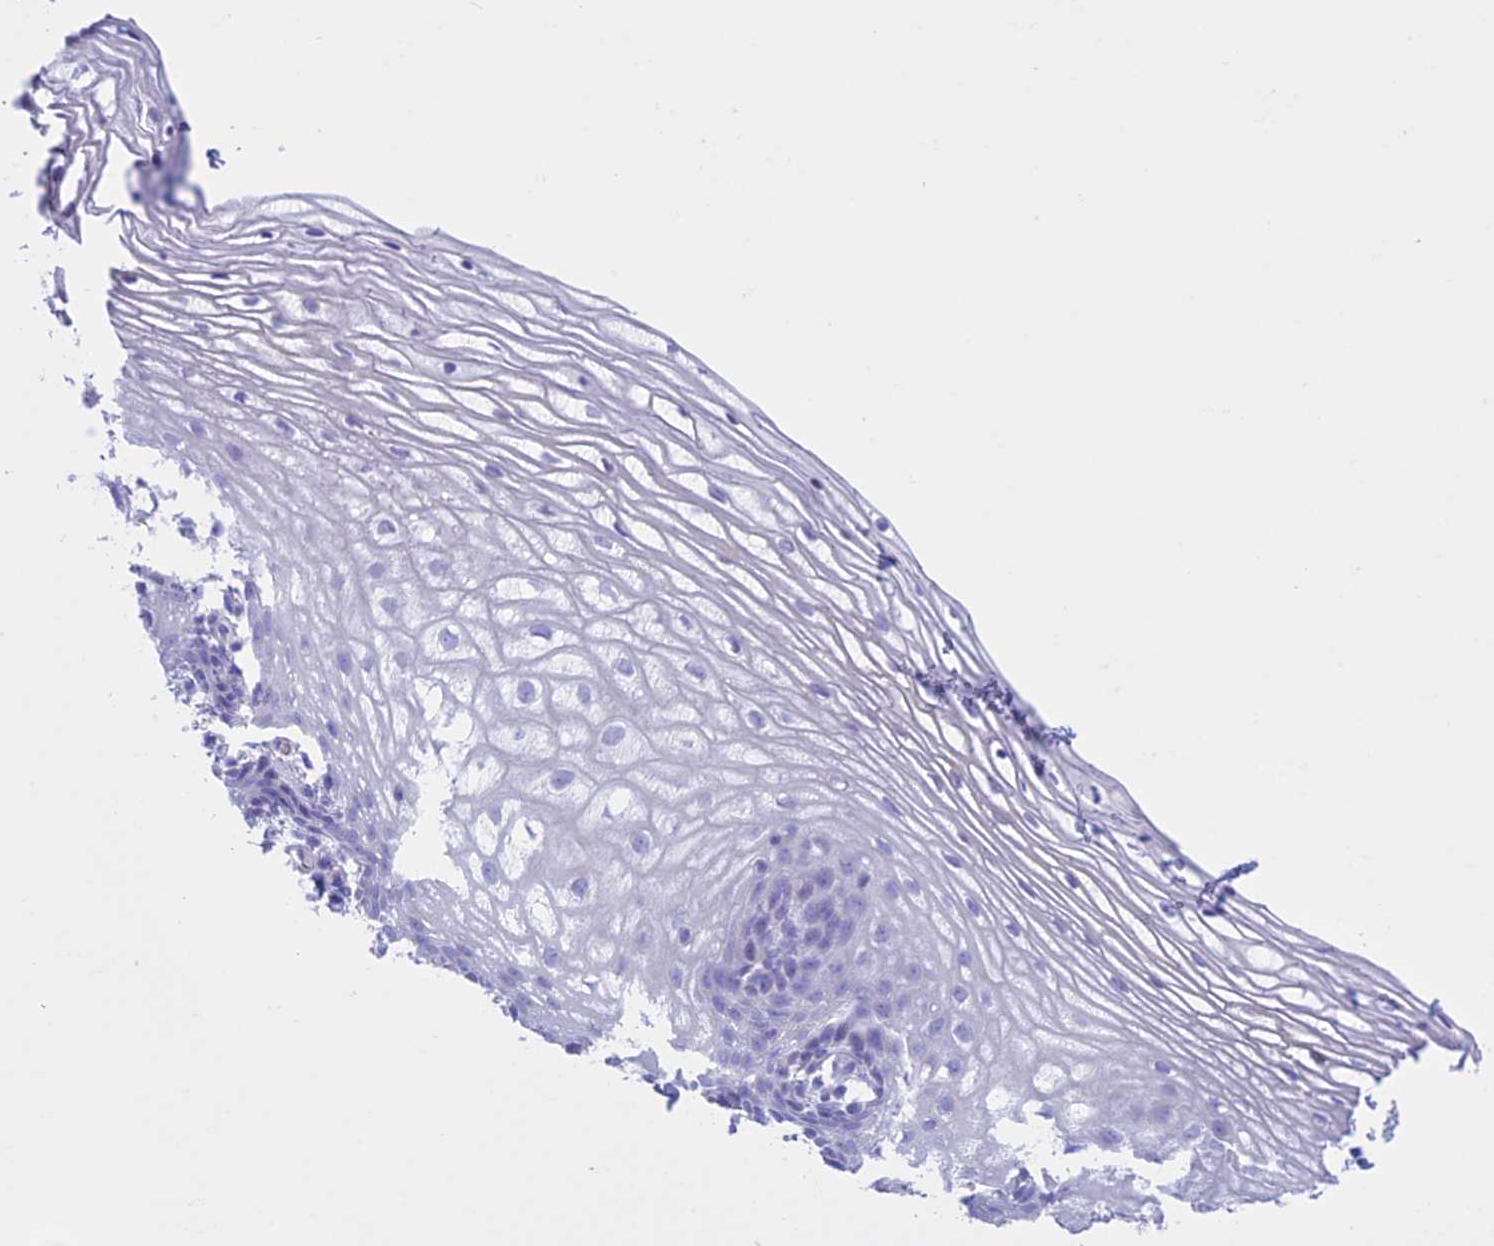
{"staining": {"intensity": "negative", "quantity": "none", "location": "none"}, "tissue": "vagina", "cell_type": "Squamous epithelial cells", "image_type": "normal", "snomed": [{"axis": "morphology", "description": "Normal tissue, NOS"}, {"axis": "topography", "description": "Vagina"}], "caption": "IHC photomicrograph of benign vagina stained for a protein (brown), which shows no expression in squamous epithelial cells.", "gene": "RP1", "patient": {"sex": "female", "age": 60}}